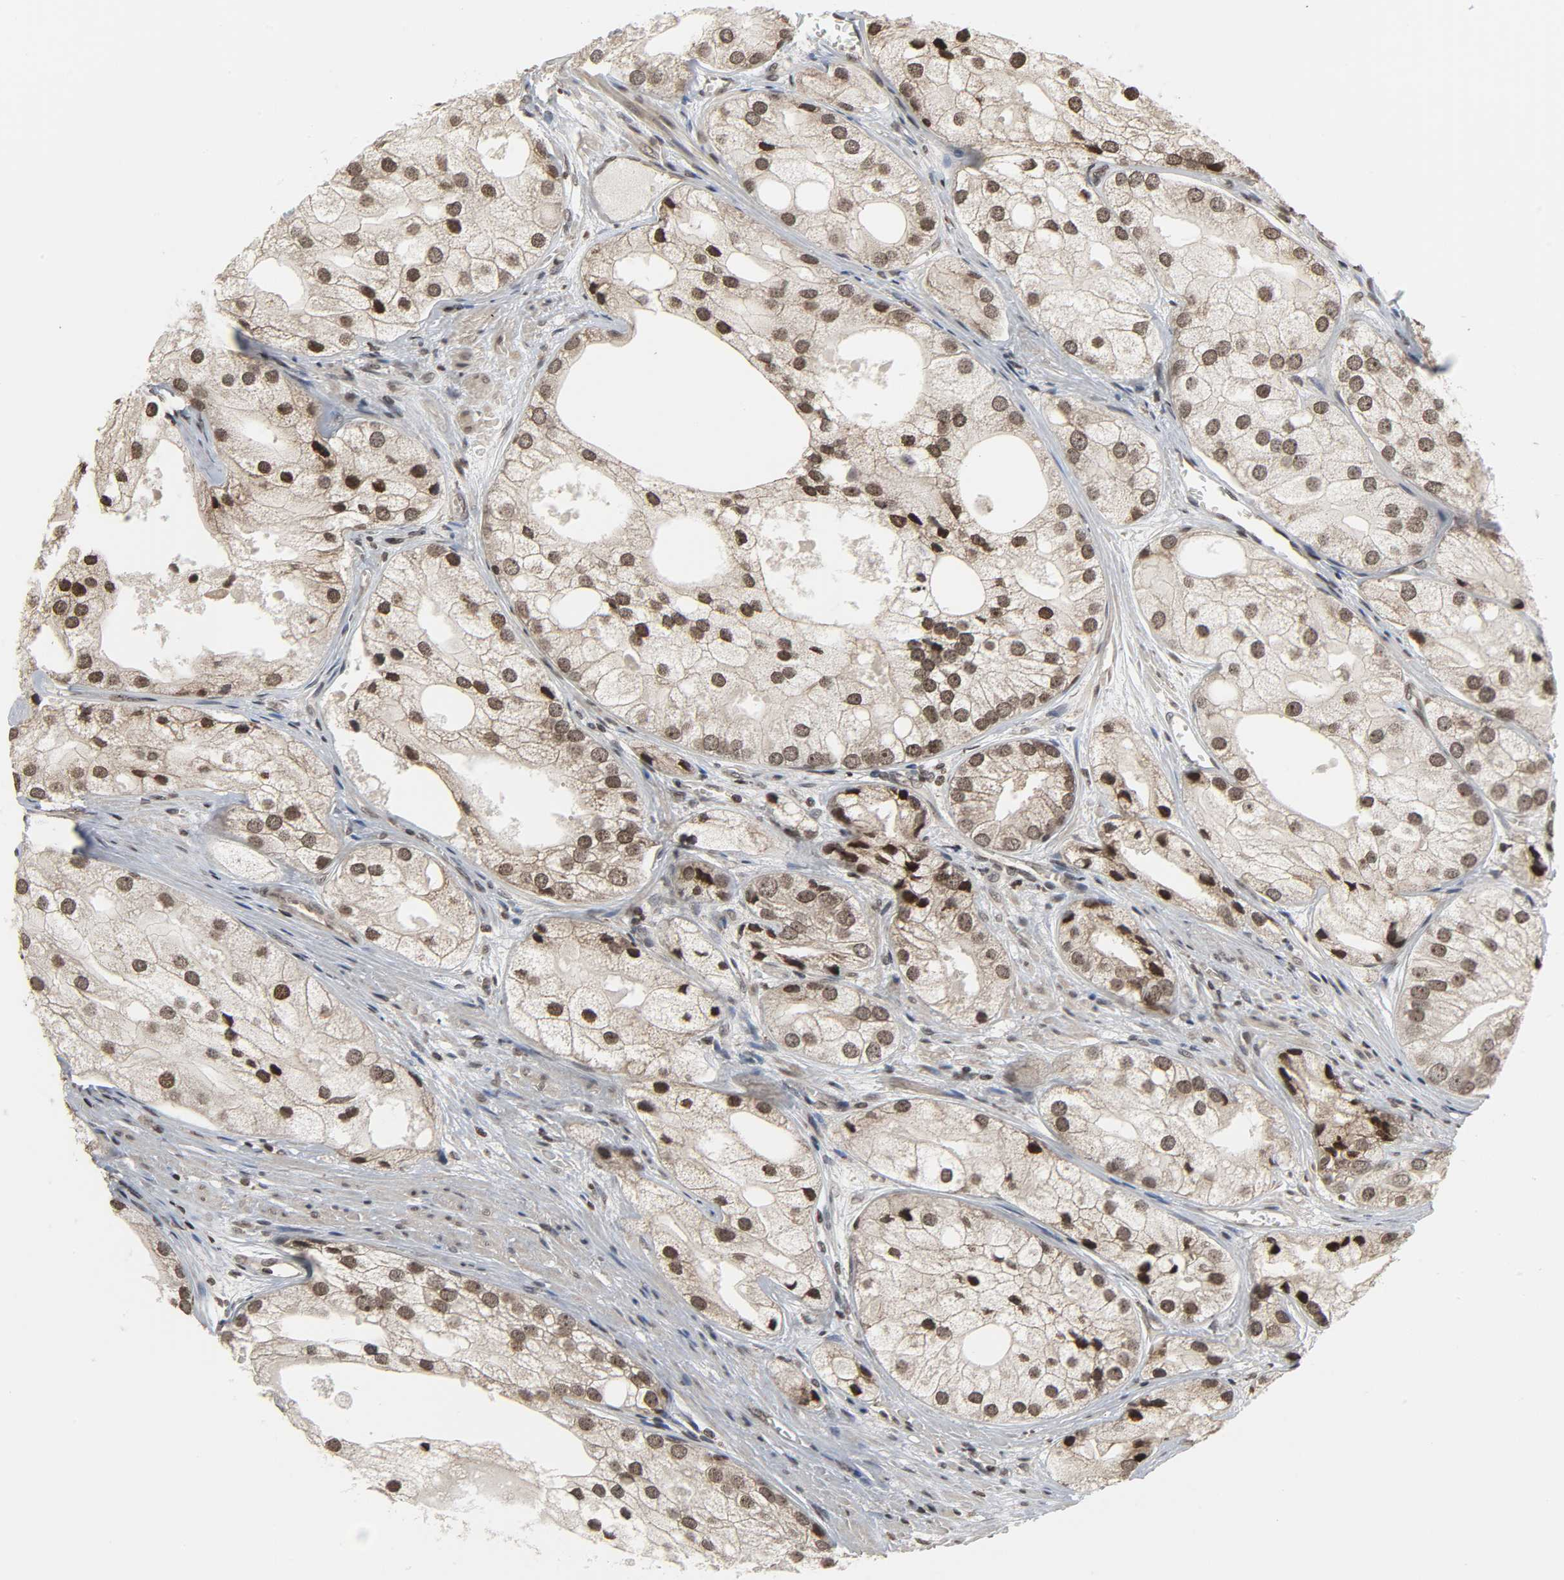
{"staining": {"intensity": "moderate", "quantity": "25%-75%", "location": "nuclear"}, "tissue": "prostate cancer", "cell_type": "Tumor cells", "image_type": "cancer", "snomed": [{"axis": "morphology", "description": "Adenocarcinoma, Low grade"}, {"axis": "topography", "description": "Prostate"}], "caption": "This is an image of IHC staining of low-grade adenocarcinoma (prostate), which shows moderate expression in the nuclear of tumor cells.", "gene": "XRCC1", "patient": {"sex": "male", "age": 69}}